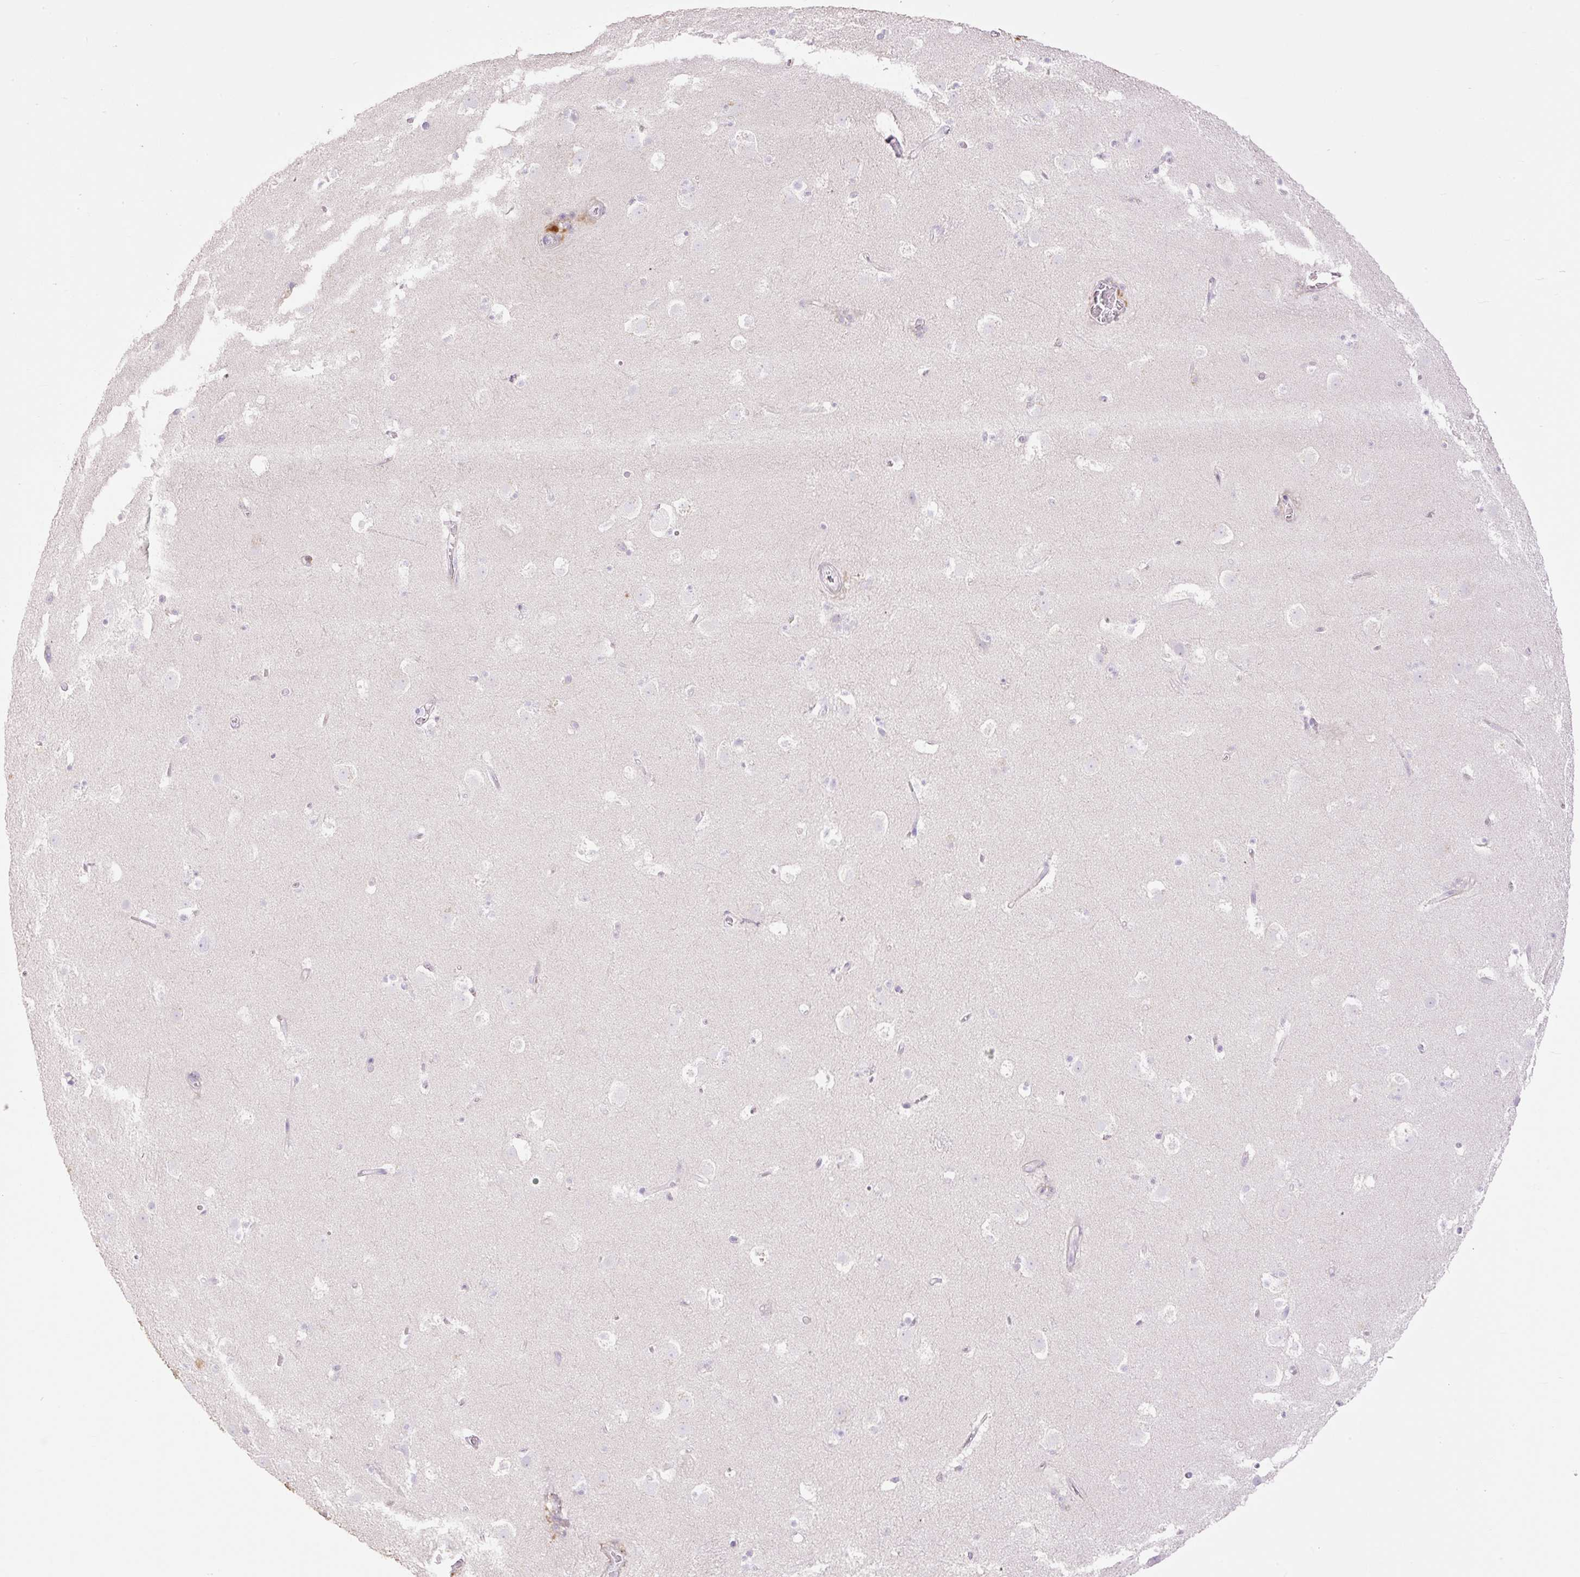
{"staining": {"intensity": "negative", "quantity": "none", "location": "none"}, "tissue": "caudate", "cell_type": "Glial cells", "image_type": "normal", "snomed": [{"axis": "morphology", "description": "Normal tissue, NOS"}, {"axis": "topography", "description": "Lateral ventricle wall"}], "caption": "Image shows no significant protein staining in glial cells of normal caudate. Brightfield microscopy of IHC stained with DAB (3,3'-diaminobenzidine) (brown) and hematoxylin (blue), captured at high magnification.", "gene": "VPS25", "patient": {"sex": "male", "age": 37}}